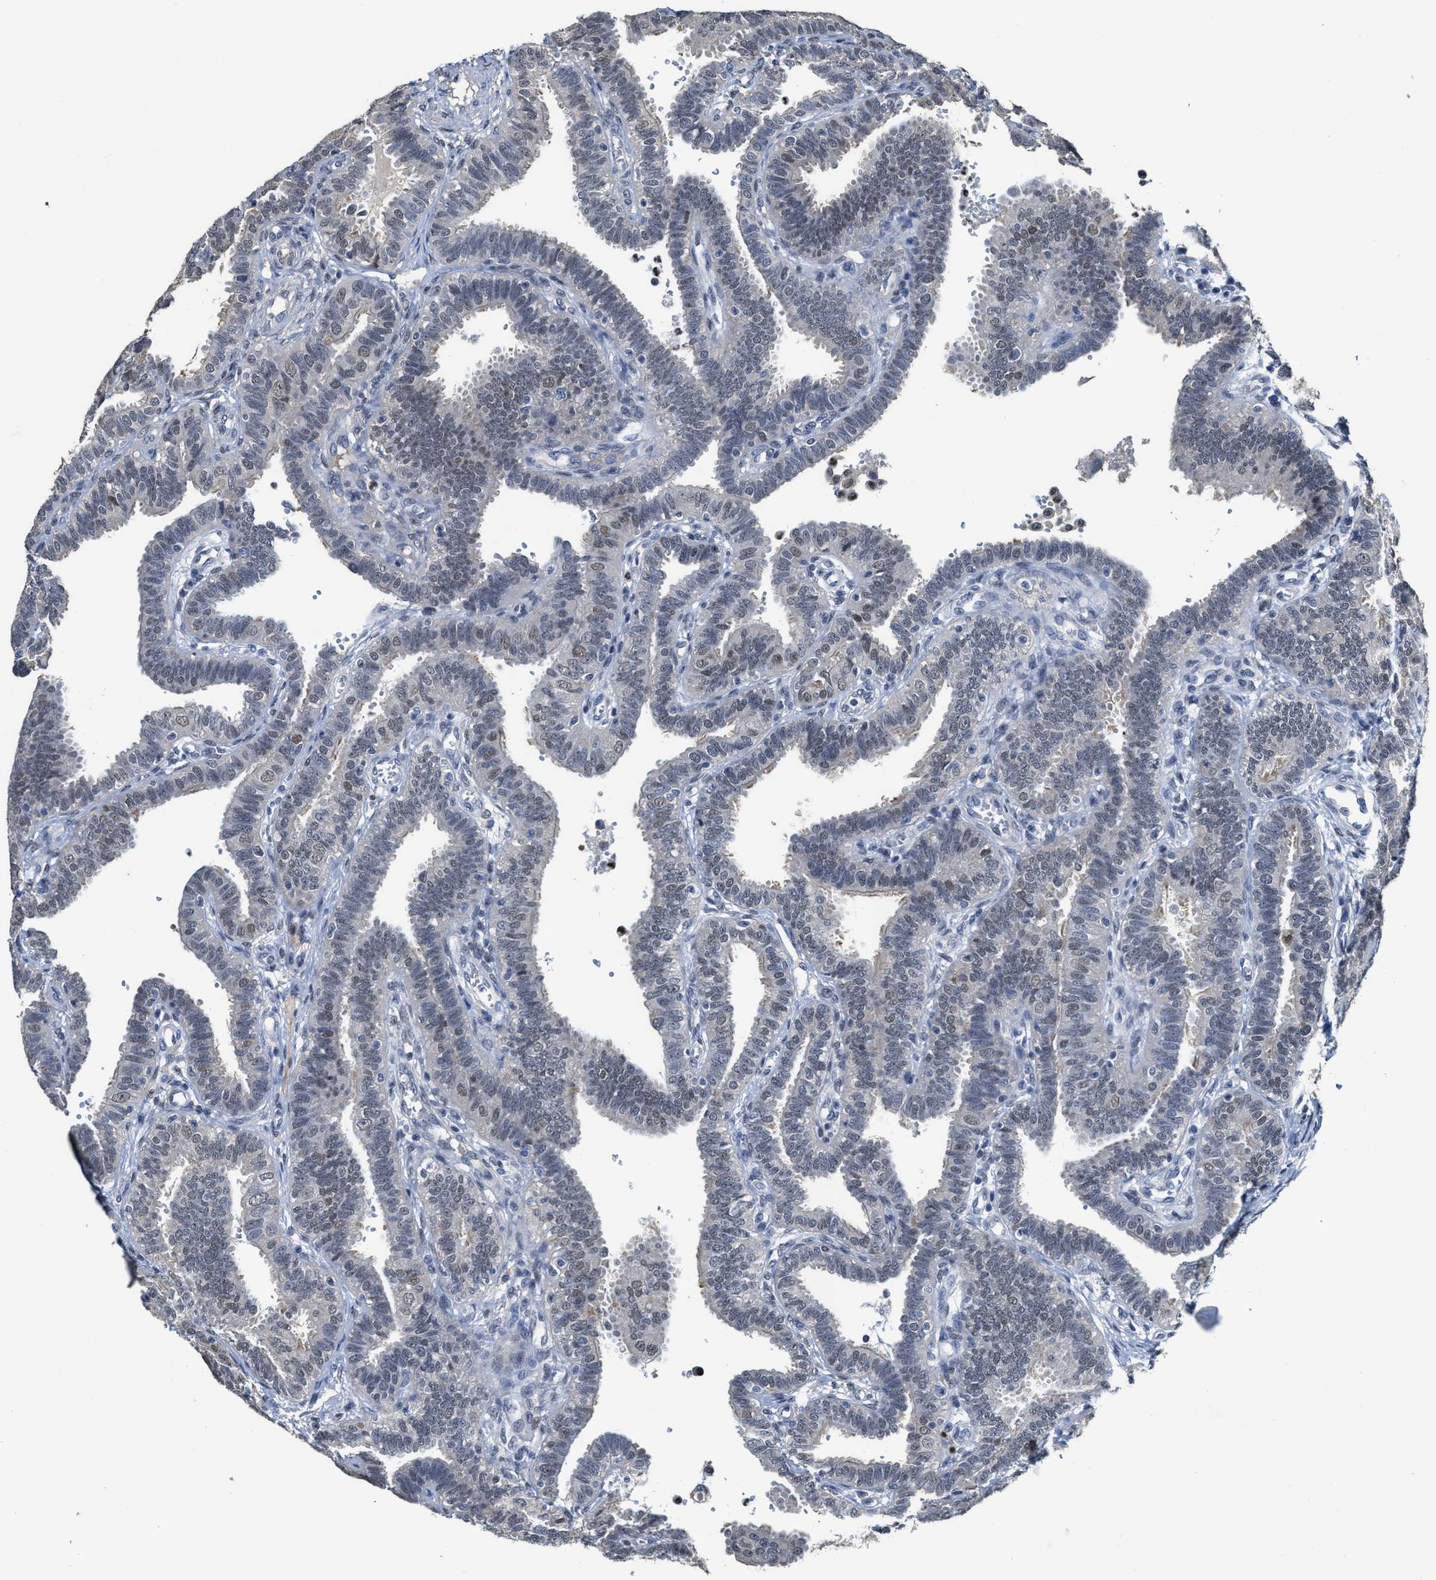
{"staining": {"intensity": "moderate", "quantity": "<25%", "location": "nuclear"}, "tissue": "fallopian tube", "cell_type": "Glandular cells", "image_type": "normal", "snomed": [{"axis": "morphology", "description": "Normal tissue, NOS"}, {"axis": "topography", "description": "Fallopian tube"}, {"axis": "topography", "description": "Placenta"}], "caption": "A high-resolution image shows immunohistochemistry staining of normal fallopian tube, which exhibits moderate nuclear staining in about <25% of glandular cells. (Stains: DAB (3,3'-diaminobenzidine) in brown, nuclei in blue, Microscopy: brightfield microscopy at high magnification).", "gene": "ZNF20", "patient": {"sex": "female", "age": 34}}